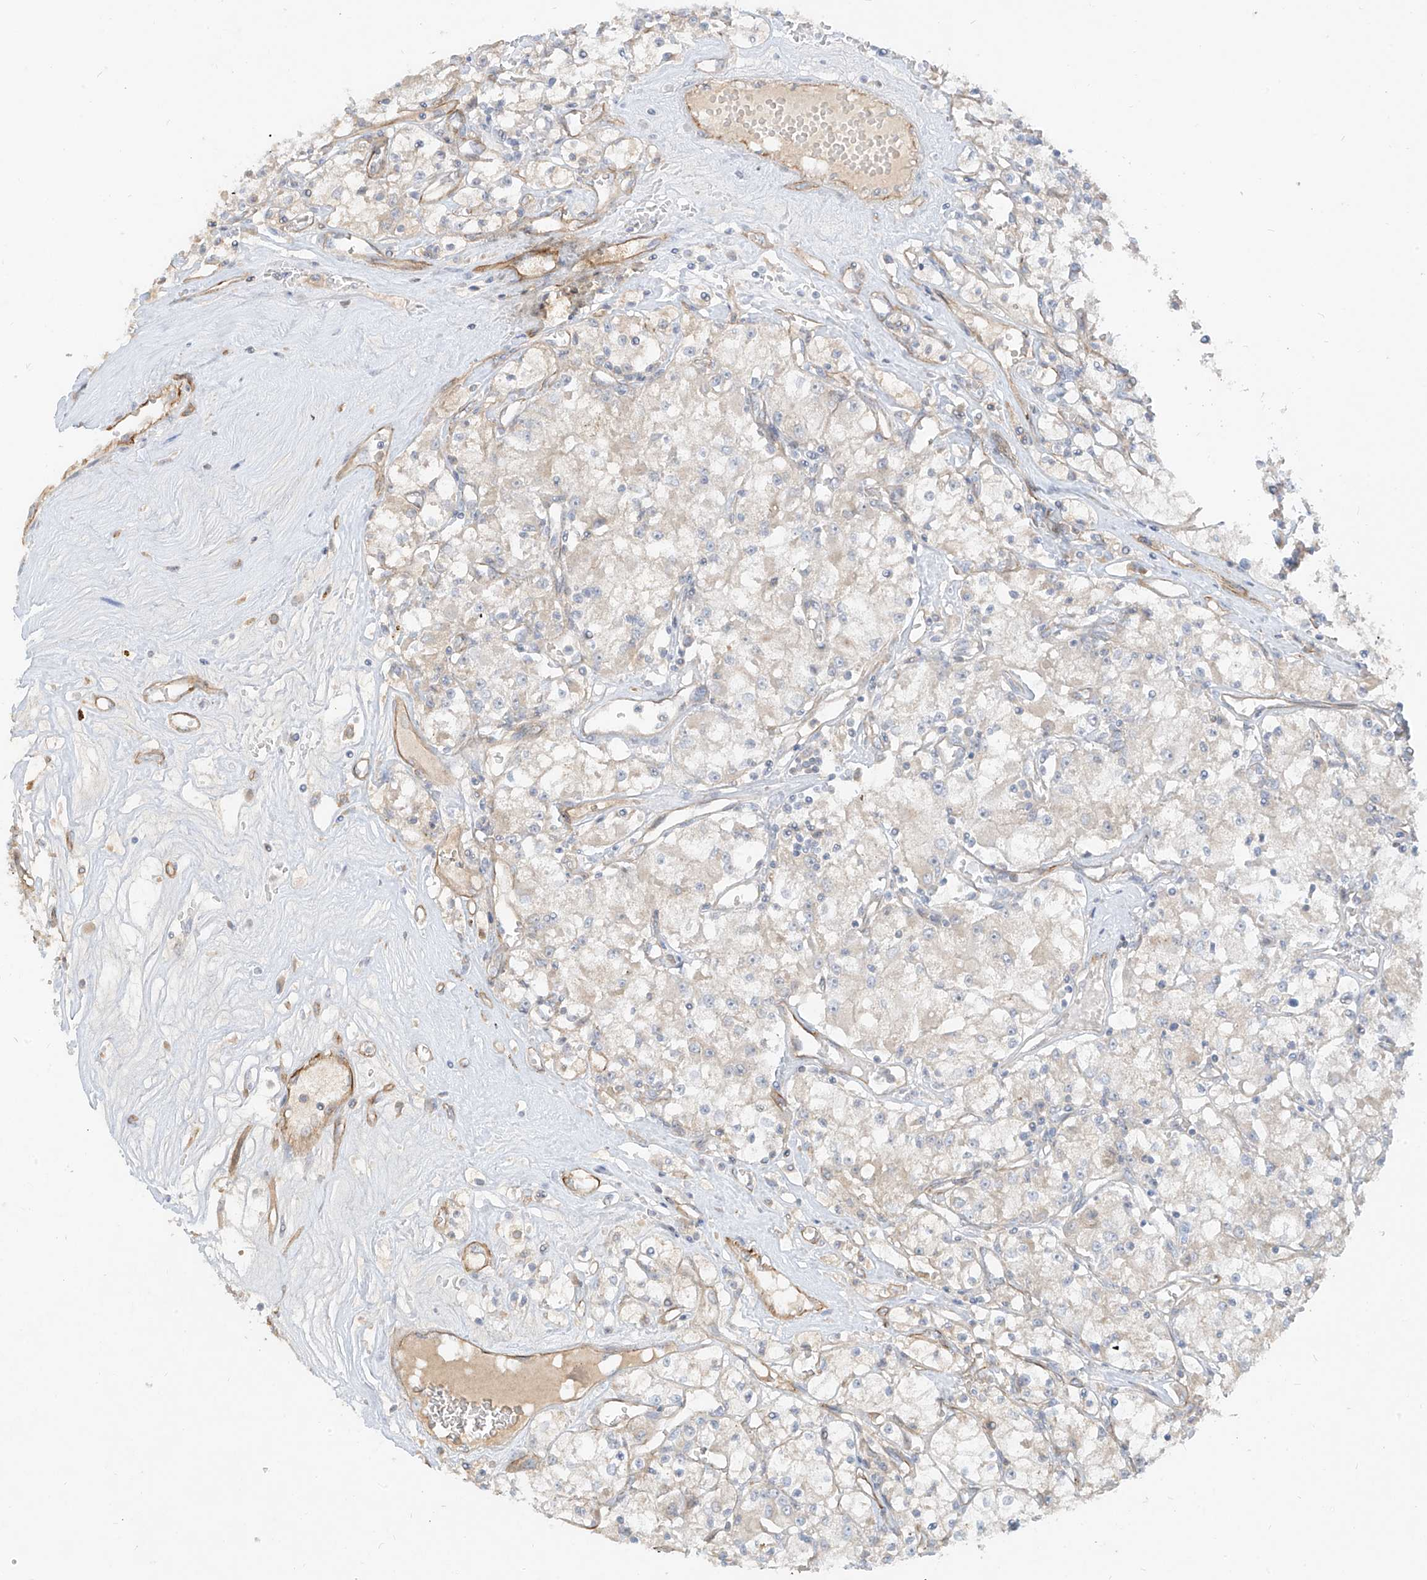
{"staining": {"intensity": "negative", "quantity": "none", "location": "none"}, "tissue": "renal cancer", "cell_type": "Tumor cells", "image_type": "cancer", "snomed": [{"axis": "morphology", "description": "Adenocarcinoma, NOS"}, {"axis": "topography", "description": "Kidney"}], "caption": "Immunohistochemistry image of human adenocarcinoma (renal) stained for a protein (brown), which exhibits no expression in tumor cells.", "gene": "C2orf42", "patient": {"sex": "female", "age": 59}}